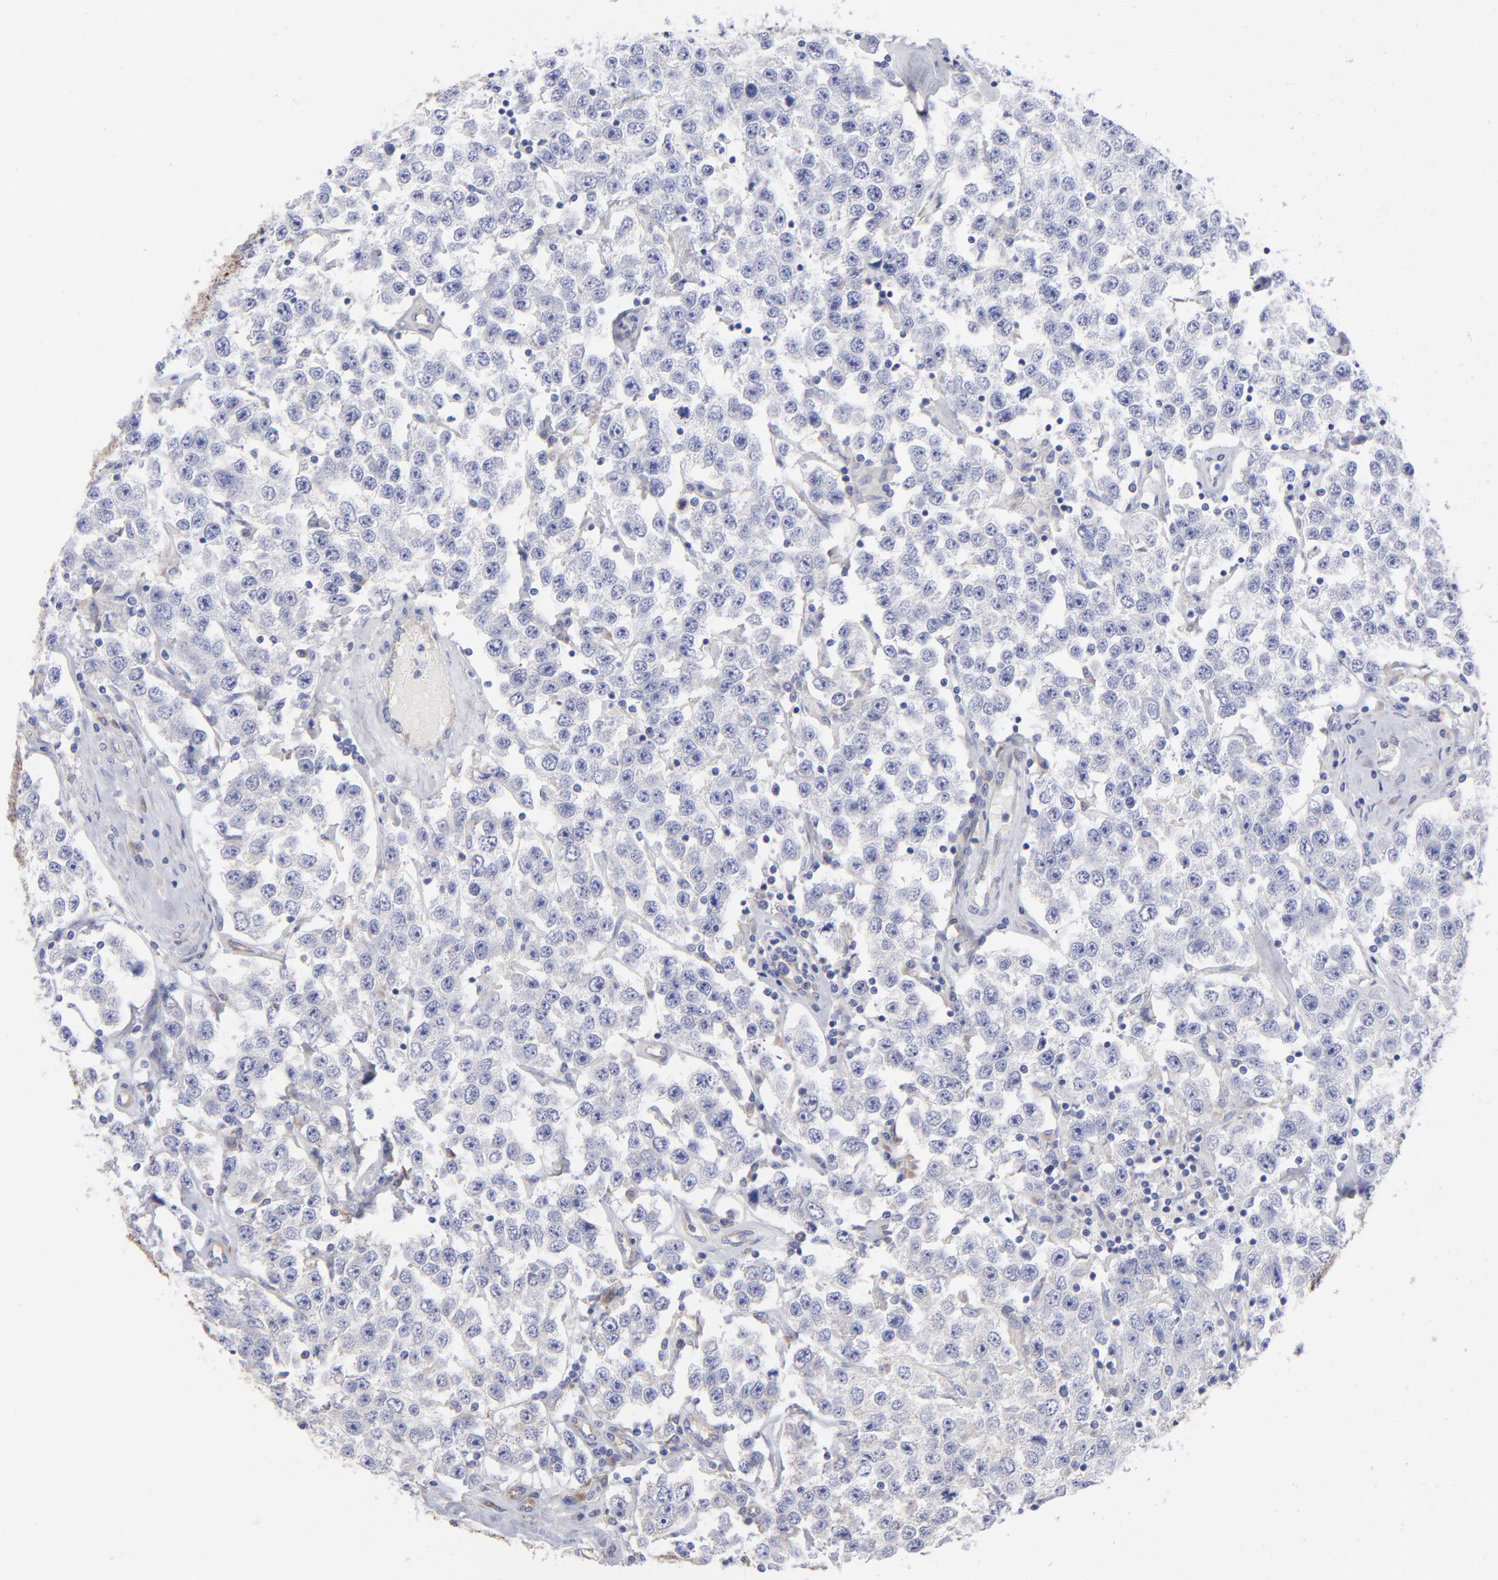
{"staining": {"intensity": "strong", "quantity": ">75%", "location": "cytoplasmic/membranous"}, "tissue": "testis cancer", "cell_type": "Tumor cells", "image_type": "cancer", "snomed": [{"axis": "morphology", "description": "Seminoma, NOS"}, {"axis": "topography", "description": "Testis"}], "caption": "Protein staining of seminoma (testis) tissue shows strong cytoplasmic/membranous staining in approximately >75% of tumor cells. Nuclei are stained in blue.", "gene": "EIF2AK2", "patient": {"sex": "male", "age": 52}}